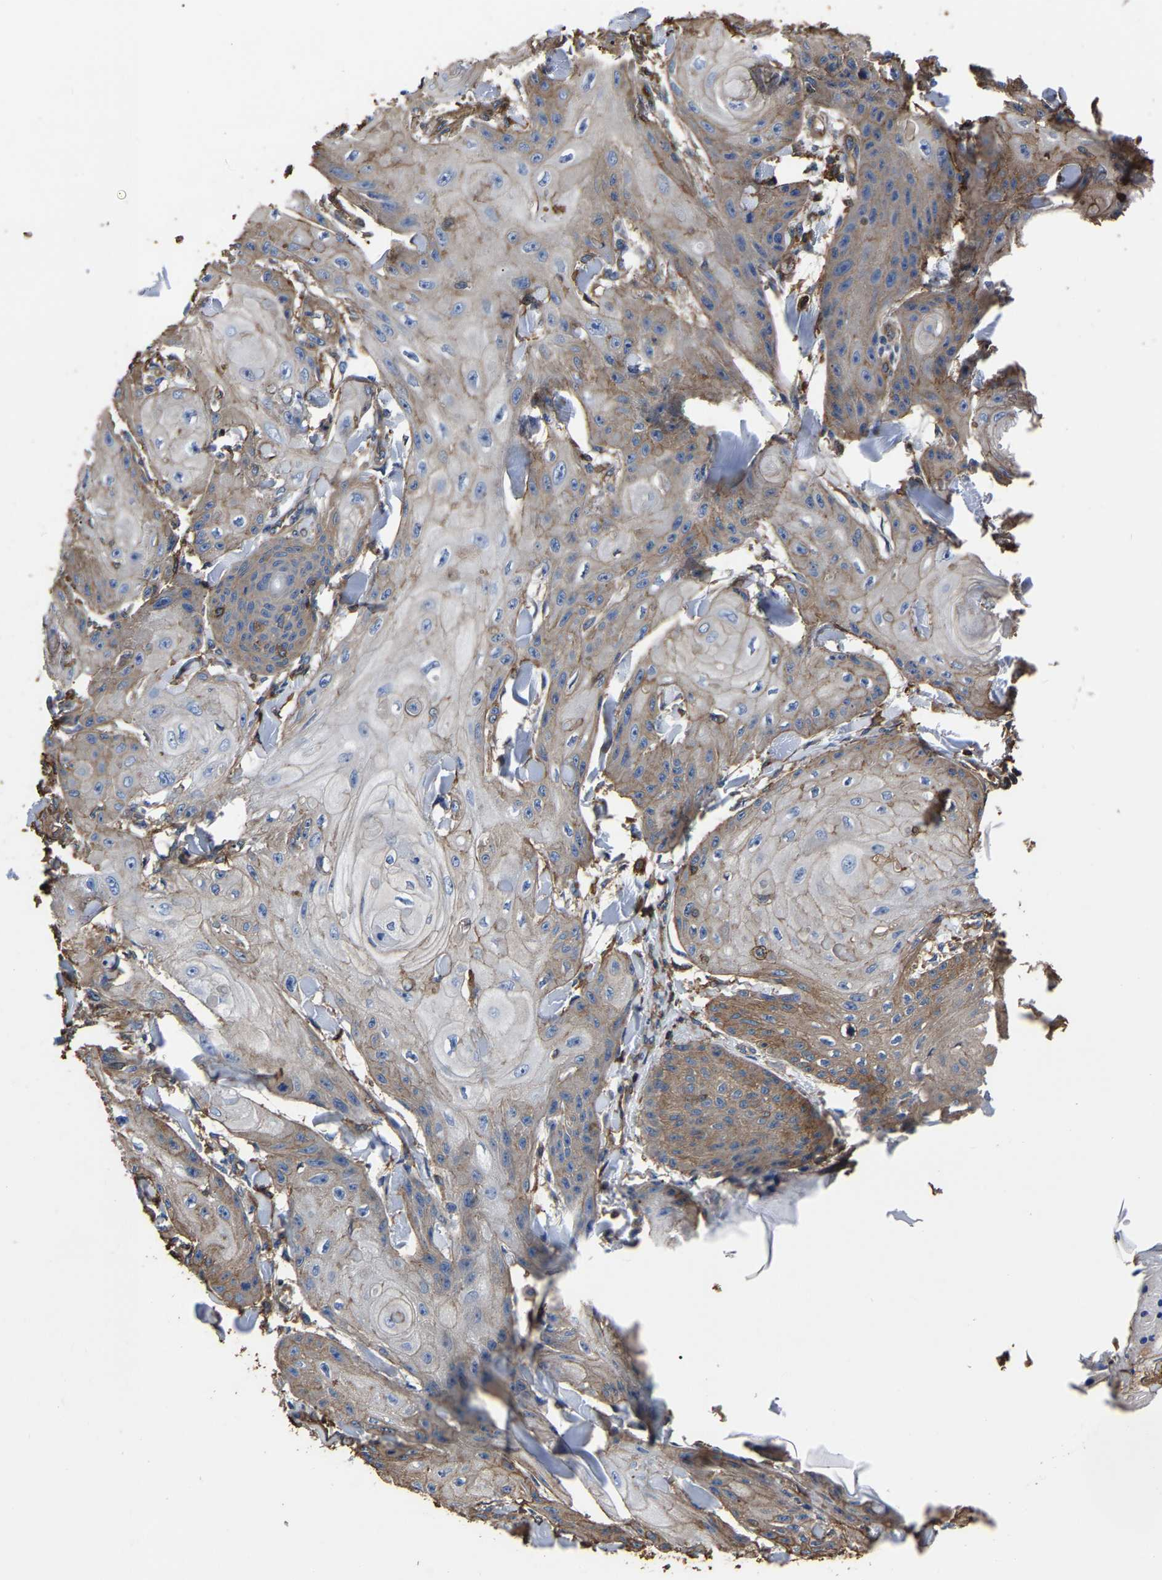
{"staining": {"intensity": "moderate", "quantity": "25%-75%", "location": "cytoplasmic/membranous"}, "tissue": "skin cancer", "cell_type": "Tumor cells", "image_type": "cancer", "snomed": [{"axis": "morphology", "description": "Squamous cell carcinoma, NOS"}, {"axis": "topography", "description": "Skin"}], "caption": "Protein expression analysis of squamous cell carcinoma (skin) reveals moderate cytoplasmic/membranous expression in approximately 25%-75% of tumor cells.", "gene": "ARMT1", "patient": {"sex": "male", "age": 74}}